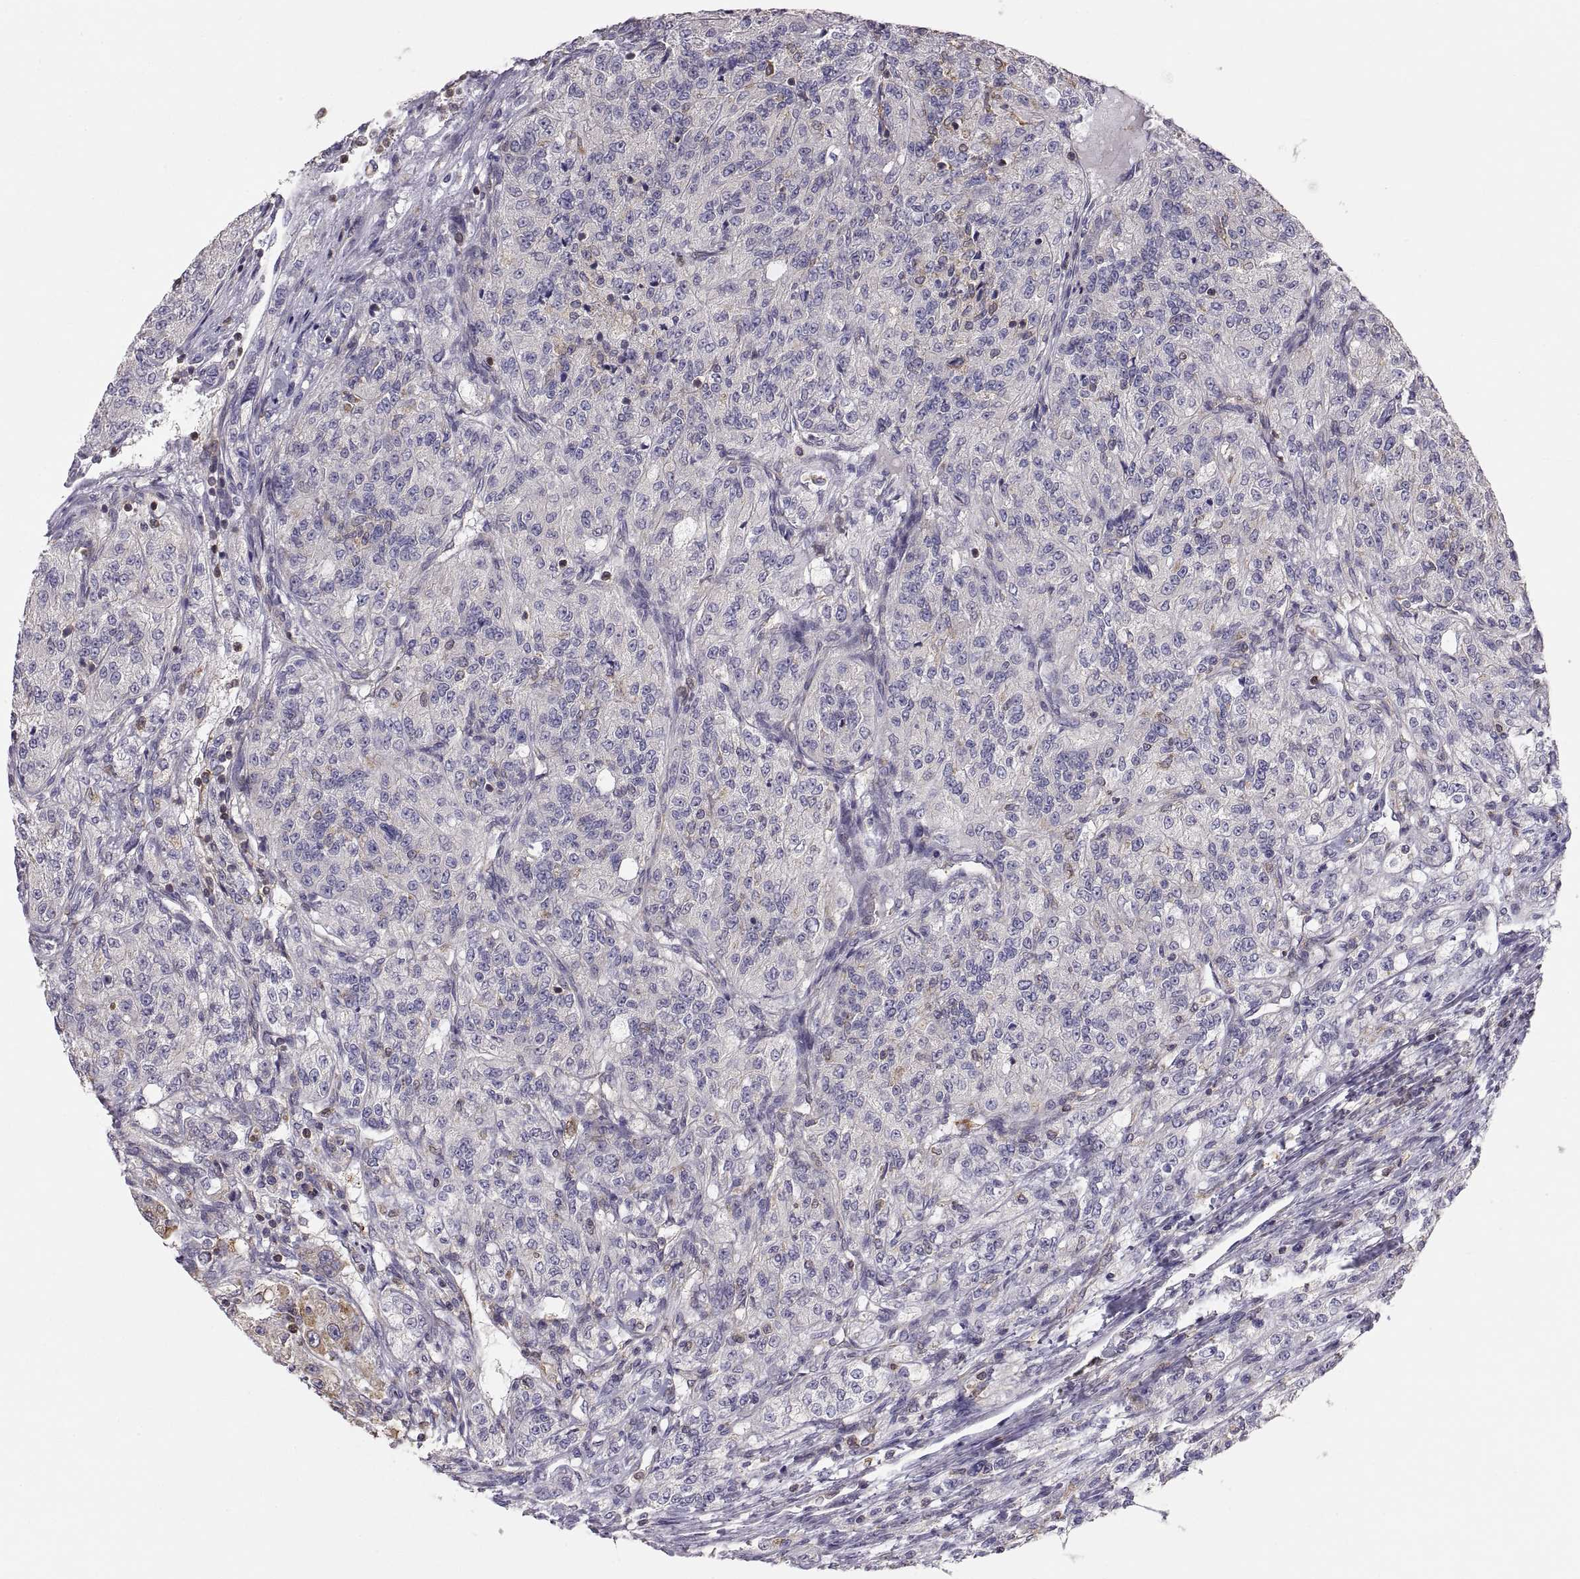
{"staining": {"intensity": "negative", "quantity": "none", "location": "none"}, "tissue": "renal cancer", "cell_type": "Tumor cells", "image_type": "cancer", "snomed": [{"axis": "morphology", "description": "Adenocarcinoma, NOS"}, {"axis": "topography", "description": "Kidney"}], "caption": "Tumor cells are negative for brown protein staining in renal cancer.", "gene": "ERO1A", "patient": {"sex": "female", "age": 63}}